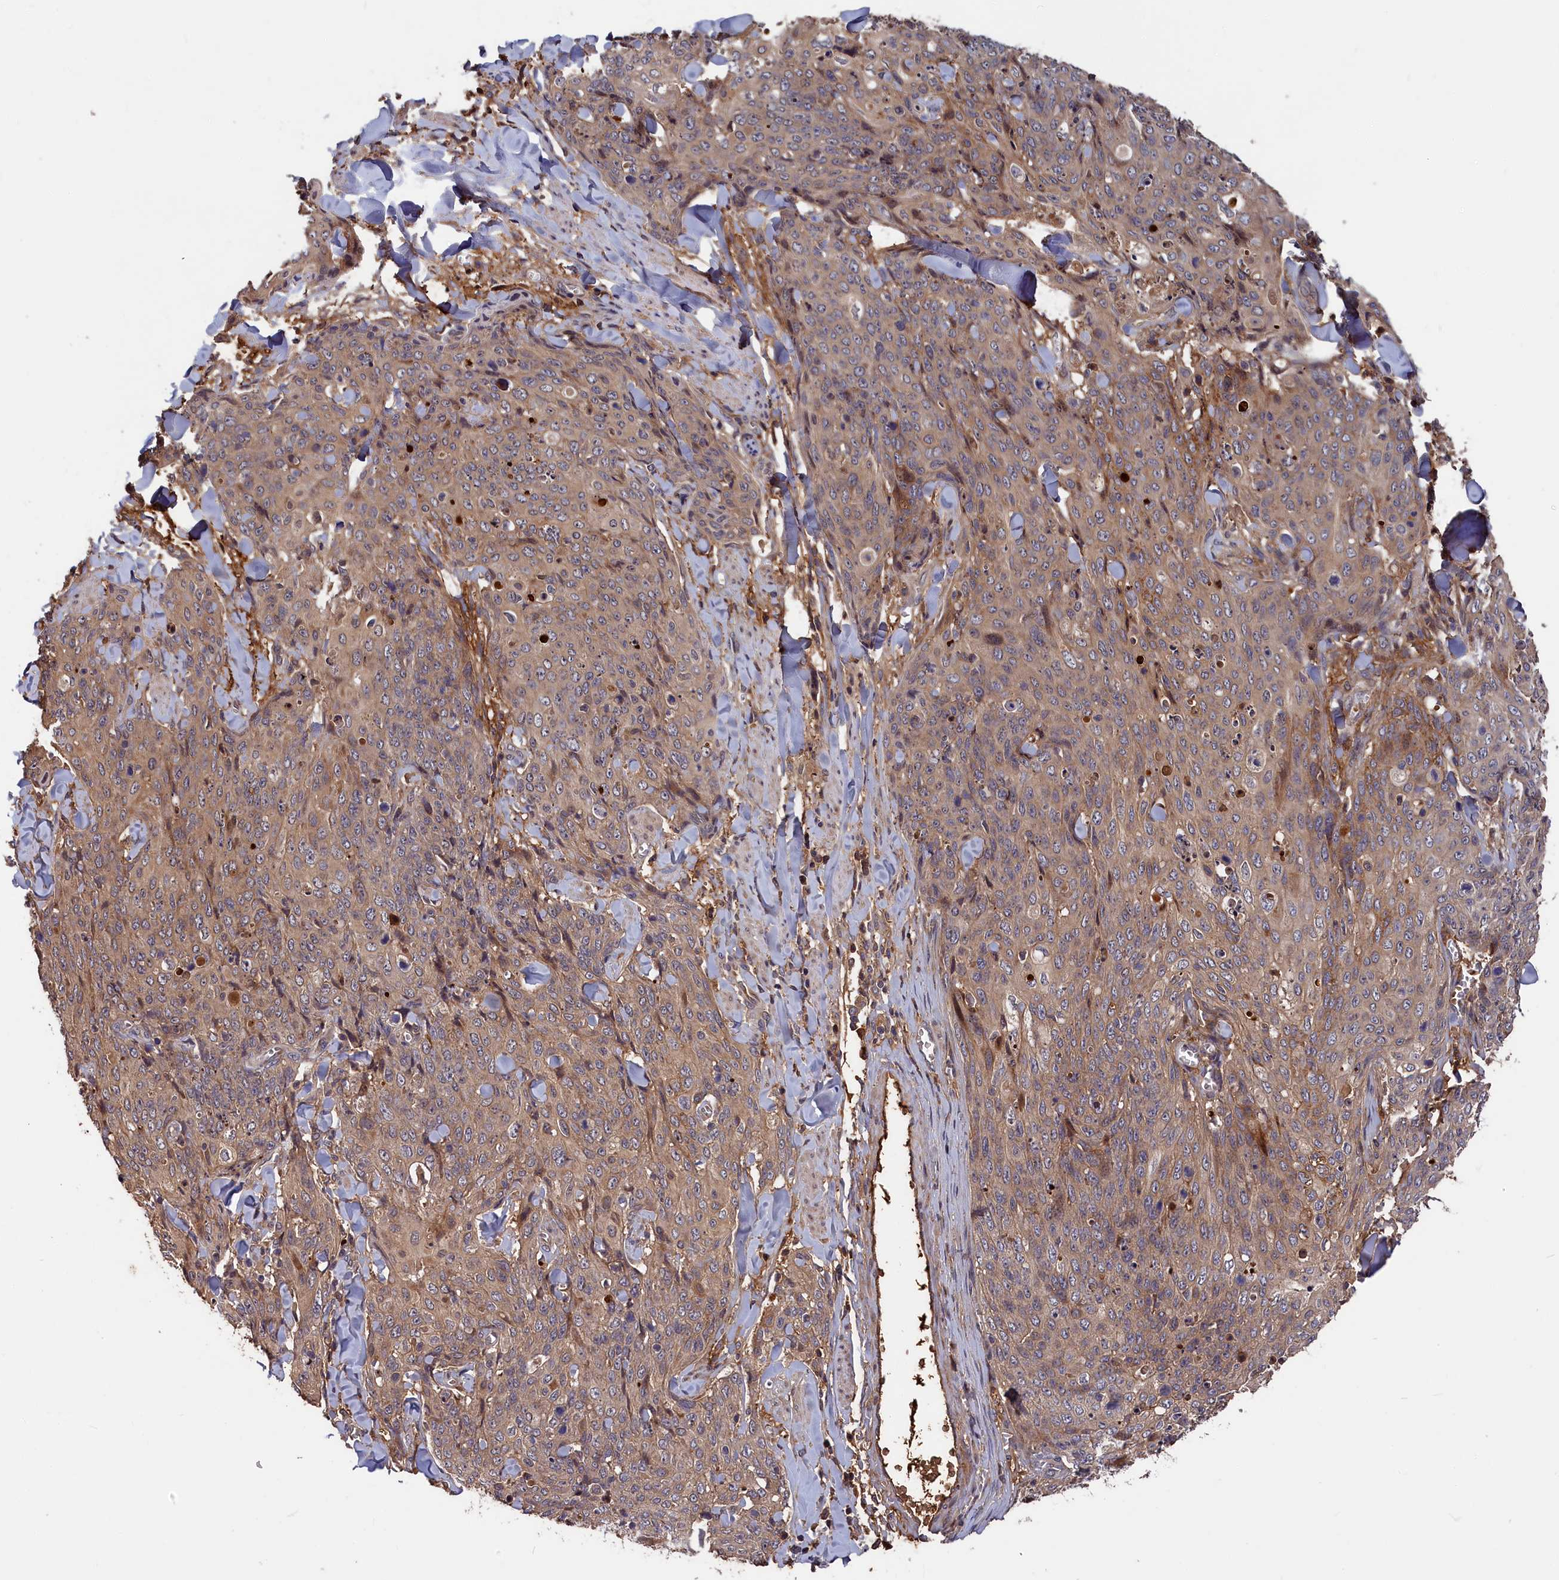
{"staining": {"intensity": "weak", "quantity": "25%-75%", "location": "cytoplasmic/membranous"}, "tissue": "skin cancer", "cell_type": "Tumor cells", "image_type": "cancer", "snomed": [{"axis": "morphology", "description": "Squamous cell carcinoma, NOS"}, {"axis": "topography", "description": "Skin"}, {"axis": "topography", "description": "Vulva"}], "caption": "This photomicrograph exhibits skin cancer (squamous cell carcinoma) stained with immunohistochemistry (IHC) to label a protein in brown. The cytoplasmic/membranous of tumor cells show weak positivity for the protein. Nuclei are counter-stained blue.", "gene": "ITIH1", "patient": {"sex": "female", "age": 85}}